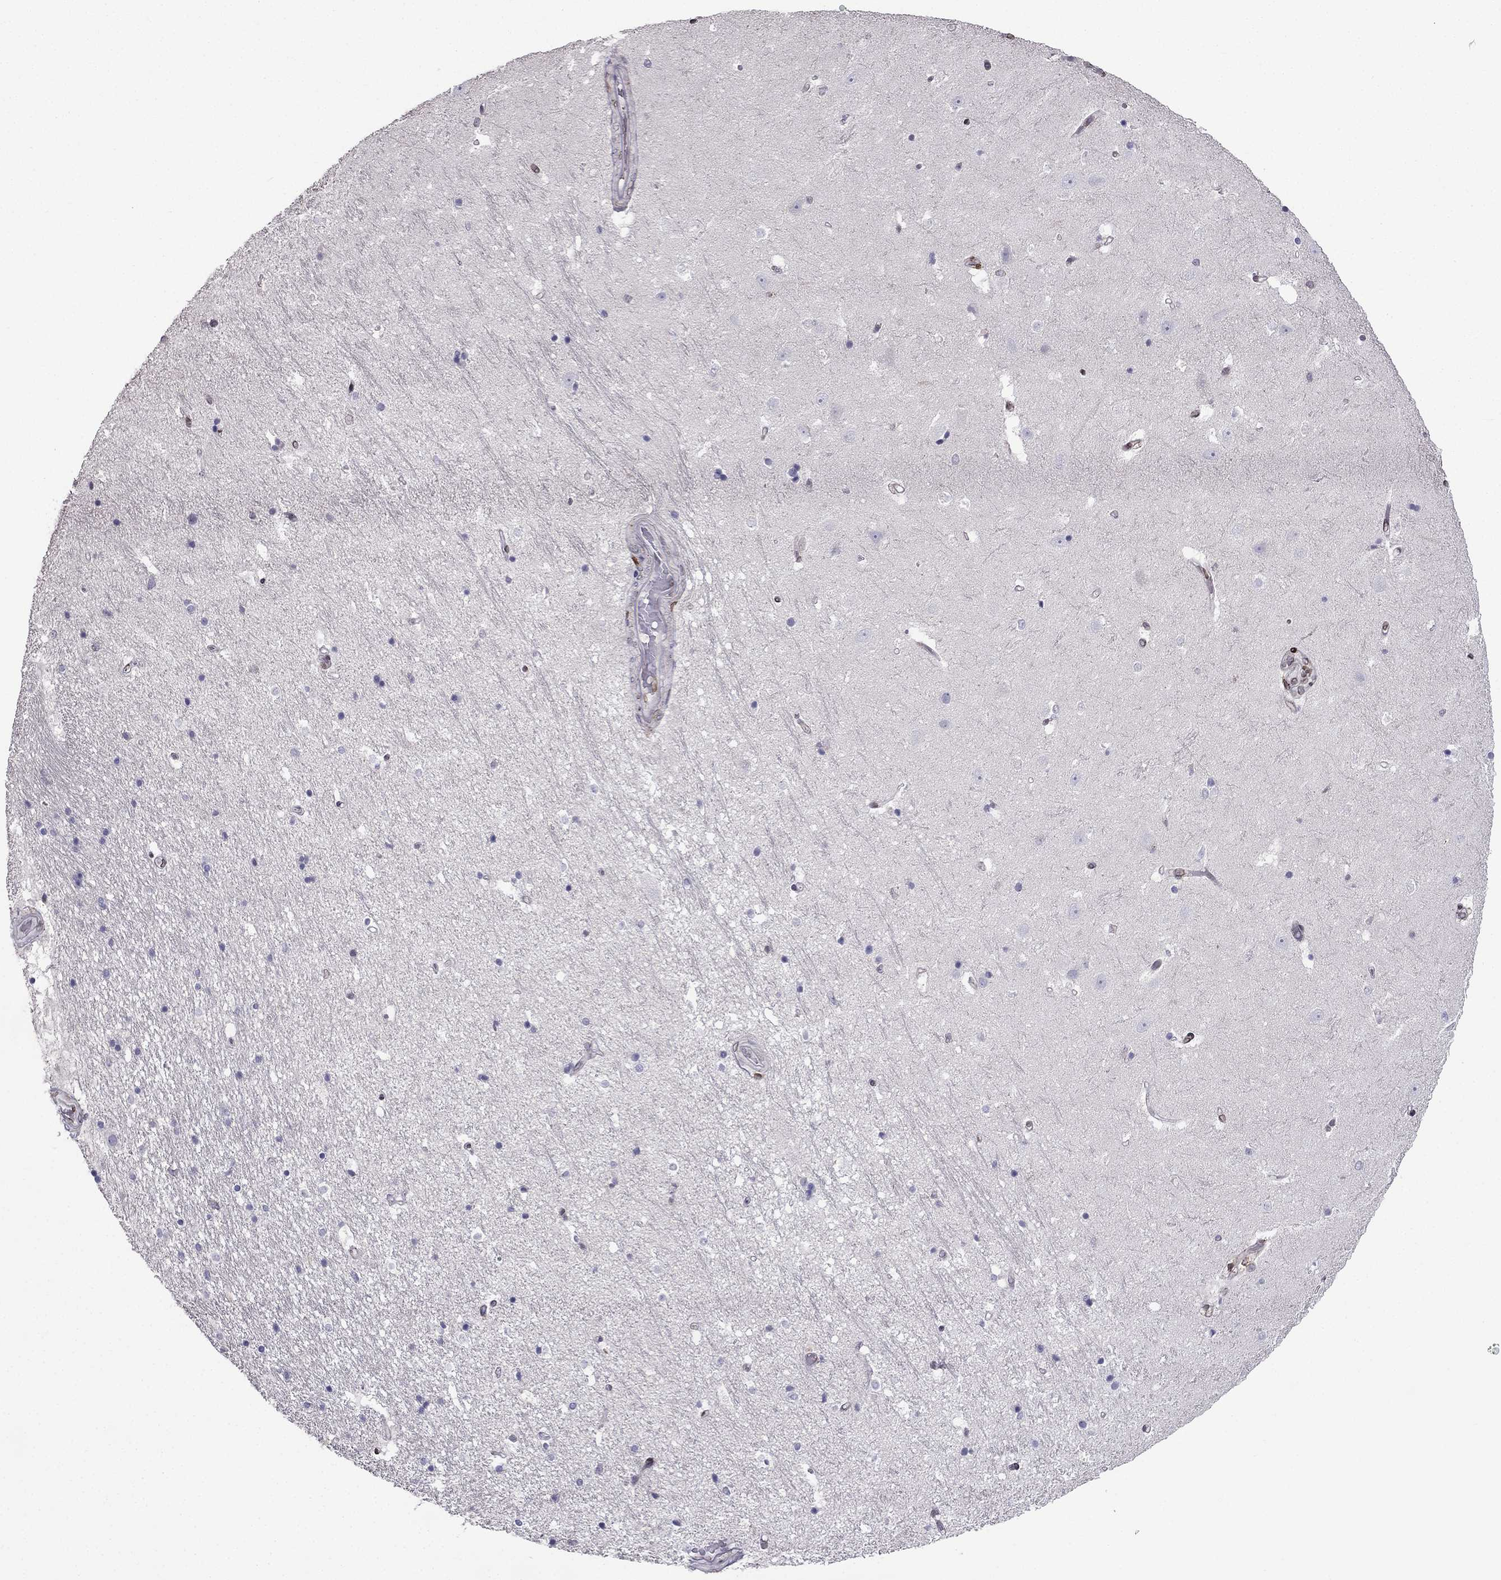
{"staining": {"intensity": "negative", "quantity": "none", "location": "none"}, "tissue": "hippocampus", "cell_type": "Glial cells", "image_type": "normal", "snomed": [{"axis": "morphology", "description": "Normal tissue, NOS"}, {"axis": "topography", "description": "Hippocampus"}], "caption": "This is an IHC micrograph of unremarkable hippocampus. There is no staining in glial cells.", "gene": "IKBIP", "patient": {"sex": "male", "age": 44}}